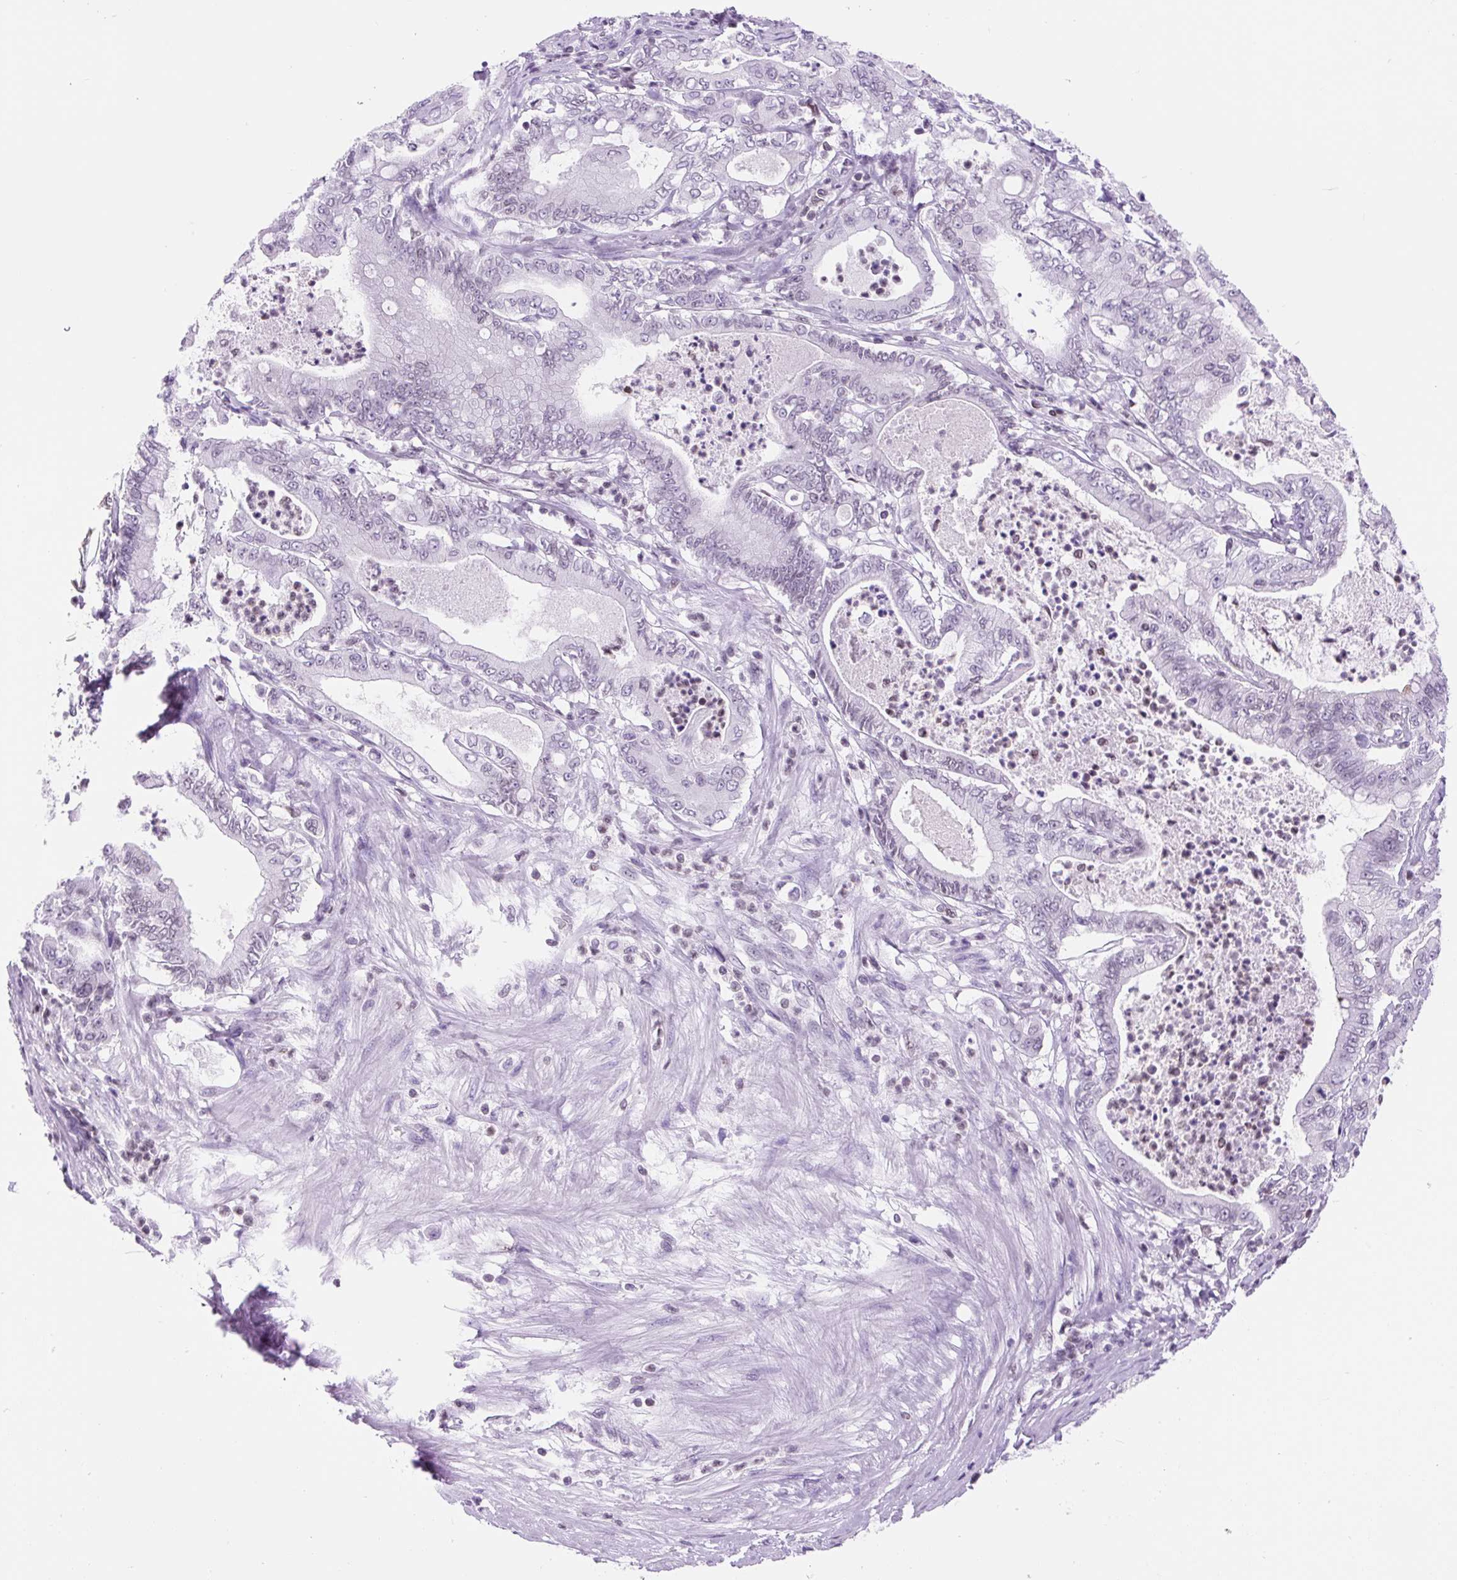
{"staining": {"intensity": "negative", "quantity": "none", "location": "none"}, "tissue": "pancreatic cancer", "cell_type": "Tumor cells", "image_type": "cancer", "snomed": [{"axis": "morphology", "description": "Adenocarcinoma, NOS"}, {"axis": "topography", "description": "Pancreas"}], "caption": "Pancreatic adenocarcinoma was stained to show a protein in brown. There is no significant staining in tumor cells. (DAB immunohistochemistry (IHC) visualized using brightfield microscopy, high magnification).", "gene": "VPREB1", "patient": {"sex": "male", "age": 71}}